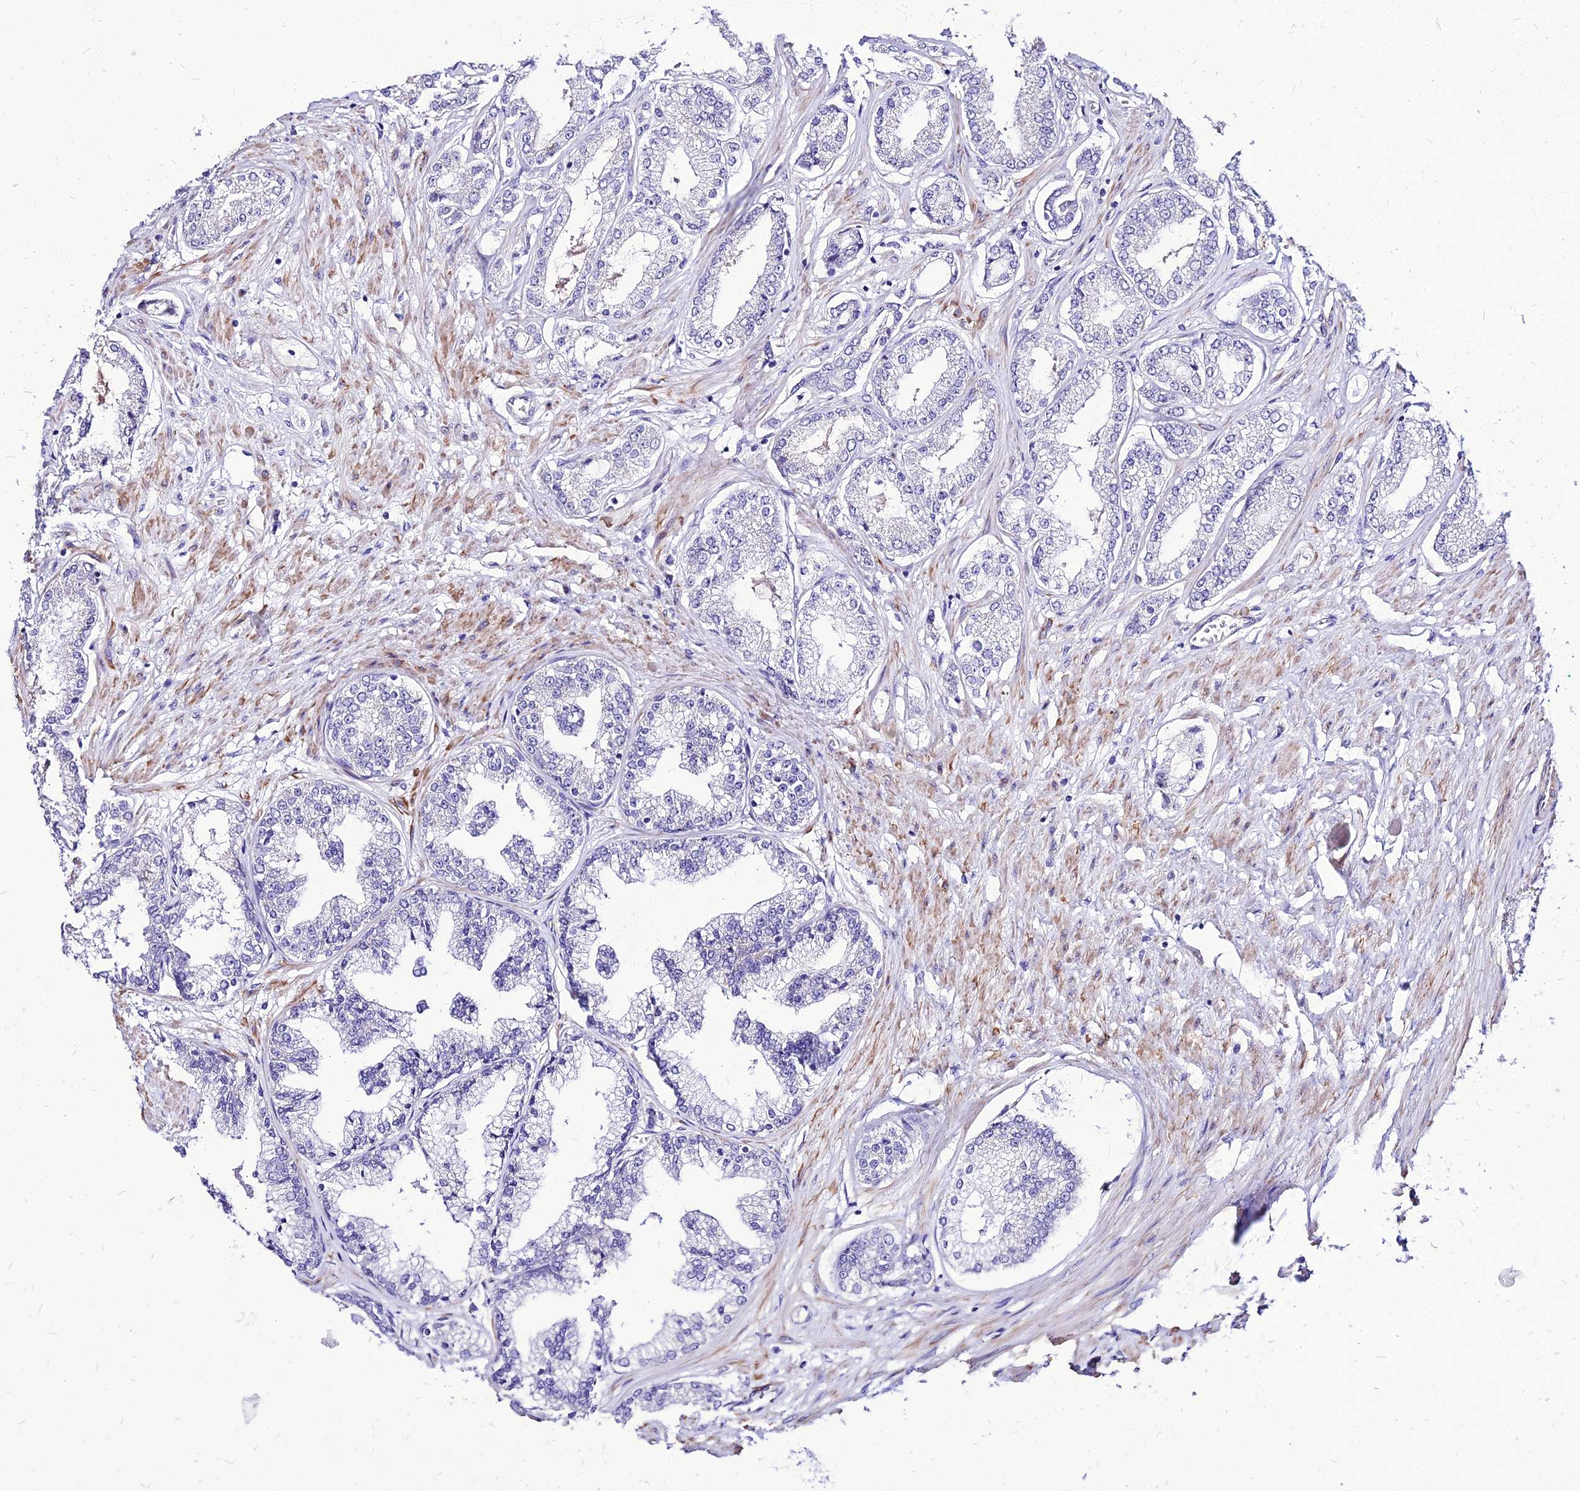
{"staining": {"intensity": "negative", "quantity": "none", "location": "none"}, "tissue": "prostate cancer", "cell_type": "Tumor cells", "image_type": "cancer", "snomed": [{"axis": "morphology", "description": "Adenocarcinoma, Low grade"}, {"axis": "topography", "description": "Prostate"}], "caption": "The immunohistochemistry (IHC) micrograph has no significant positivity in tumor cells of prostate adenocarcinoma (low-grade) tissue.", "gene": "YEATS2", "patient": {"sex": "male", "age": 63}}